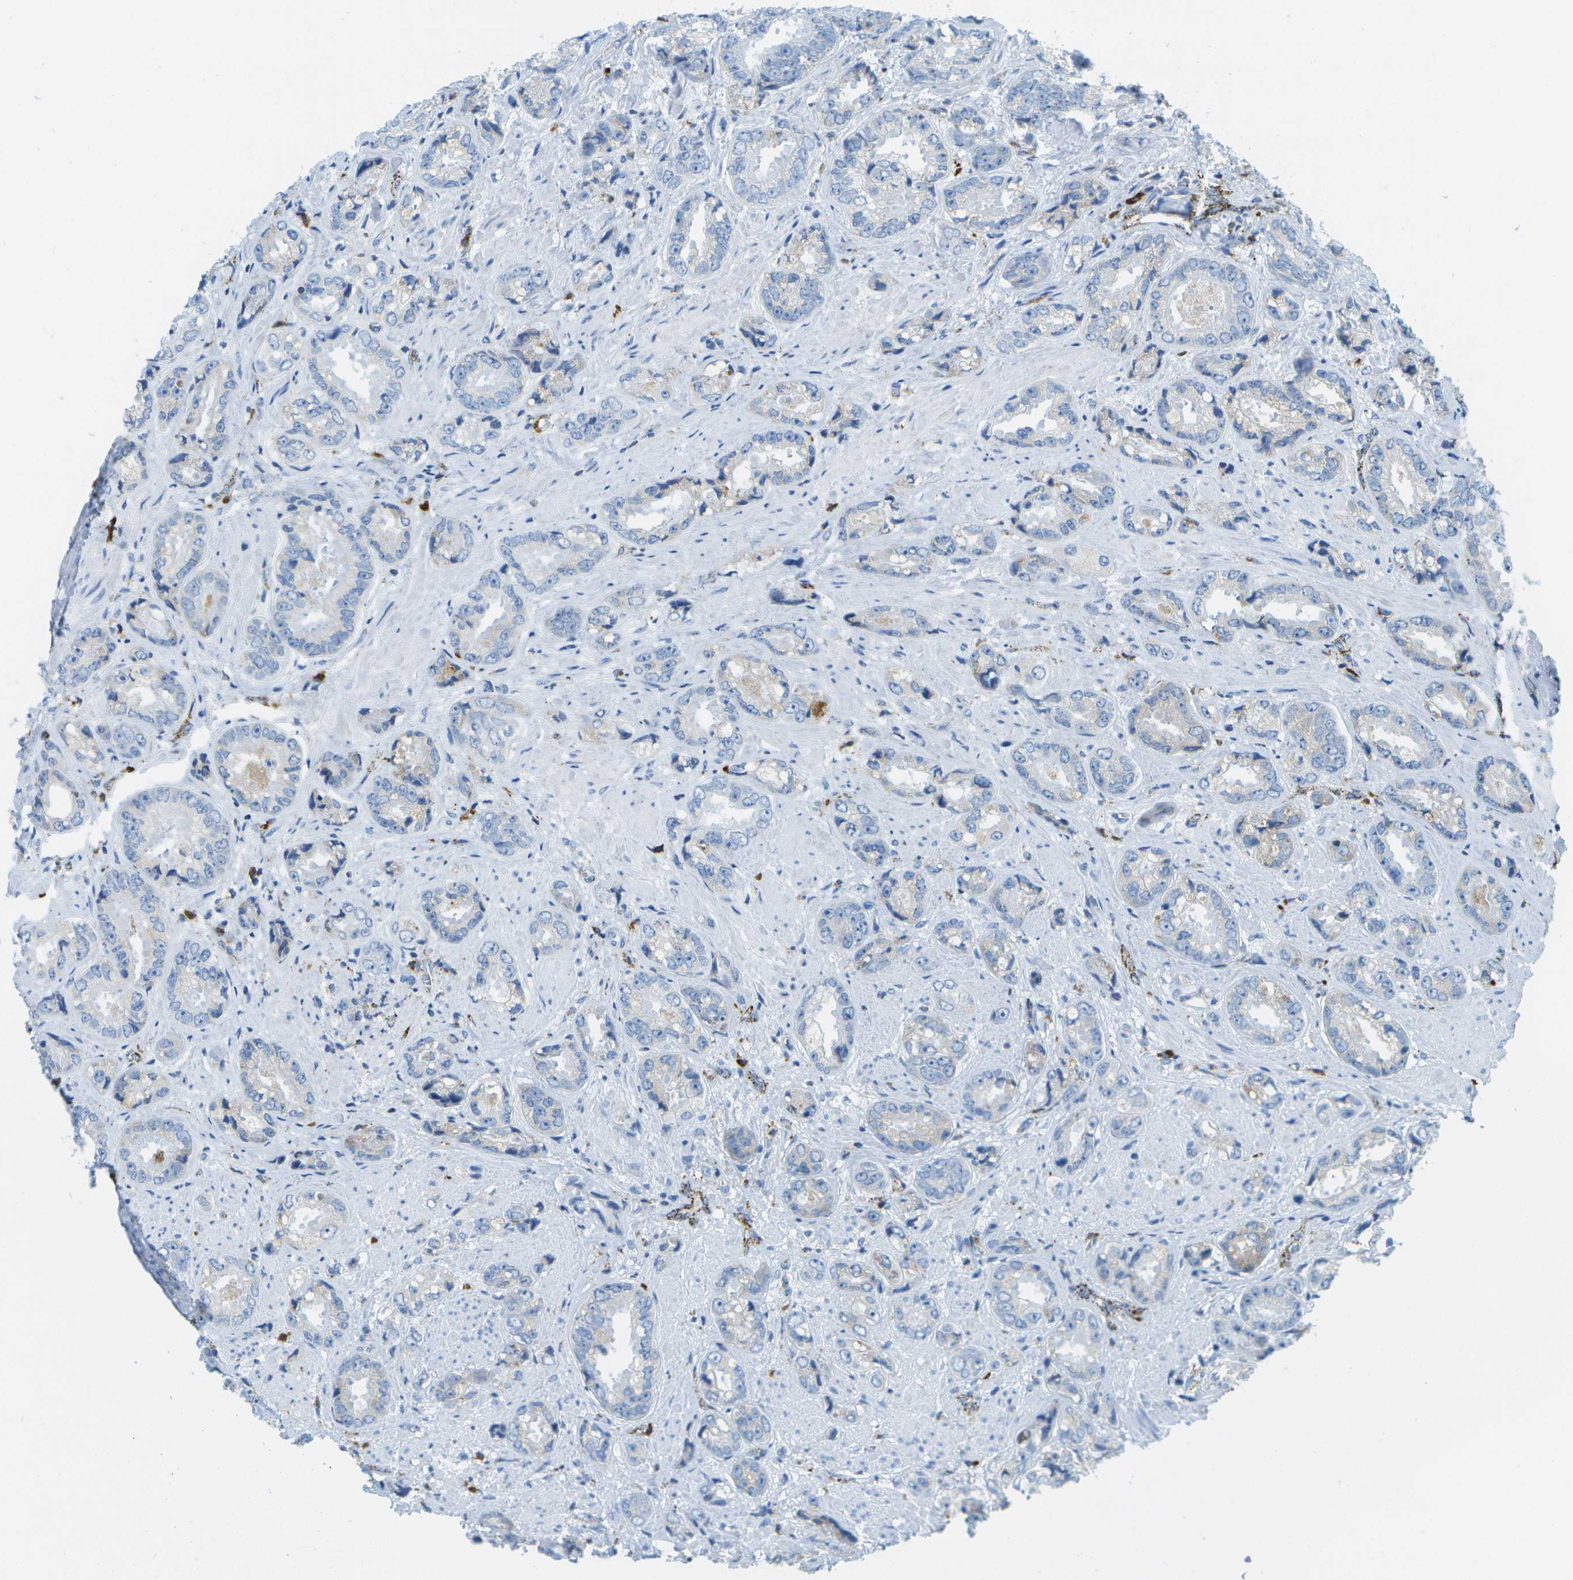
{"staining": {"intensity": "negative", "quantity": "none", "location": "none"}, "tissue": "prostate cancer", "cell_type": "Tumor cells", "image_type": "cancer", "snomed": [{"axis": "morphology", "description": "Adenocarcinoma, High grade"}, {"axis": "topography", "description": "Prostate"}], "caption": "This is a micrograph of IHC staining of prostate cancer (adenocarcinoma (high-grade)), which shows no expression in tumor cells.", "gene": "PRCP", "patient": {"sex": "male", "age": 61}}